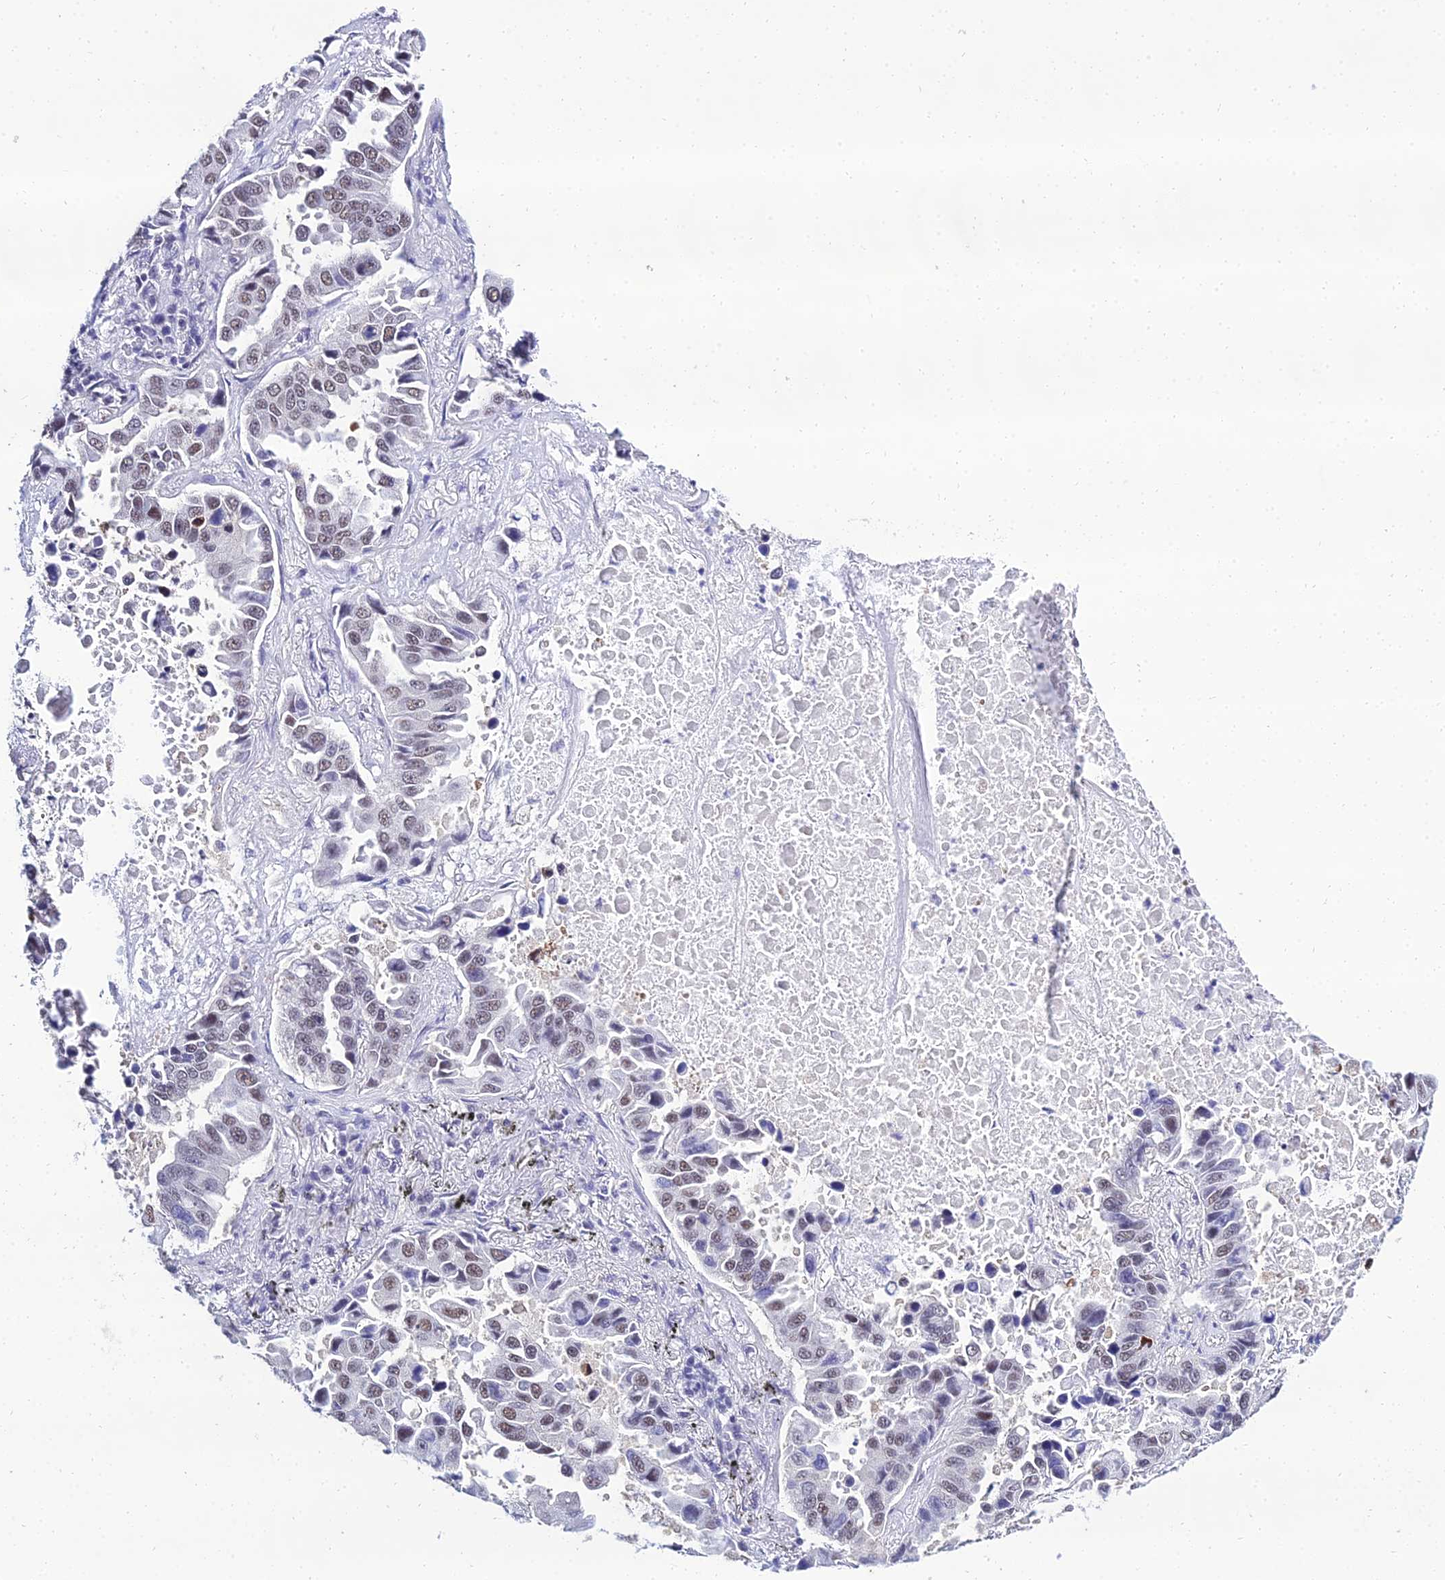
{"staining": {"intensity": "moderate", "quantity": "25%-75%", "location": "nuclear"}, "tissue": "lung cancer", "cell_type": "Tumor cells", "image_type": "cancer", "snomed": [{"axis": "morphology", "description": "Adenocarcinoma, NOS"}, {"axis": "topography", "description": "Lung"}], "caption": "Lung adenocarcinoma stained with DAB immunohistochemistry (IHC) shows medium levels of moderate nuclear positivity in about 25%-75% of tumor cells. (Brightfield microscopy of DAB IHC at high magnification).", "gene": "PPP4R2", "patient": {"sex": "male", "age": 64}}